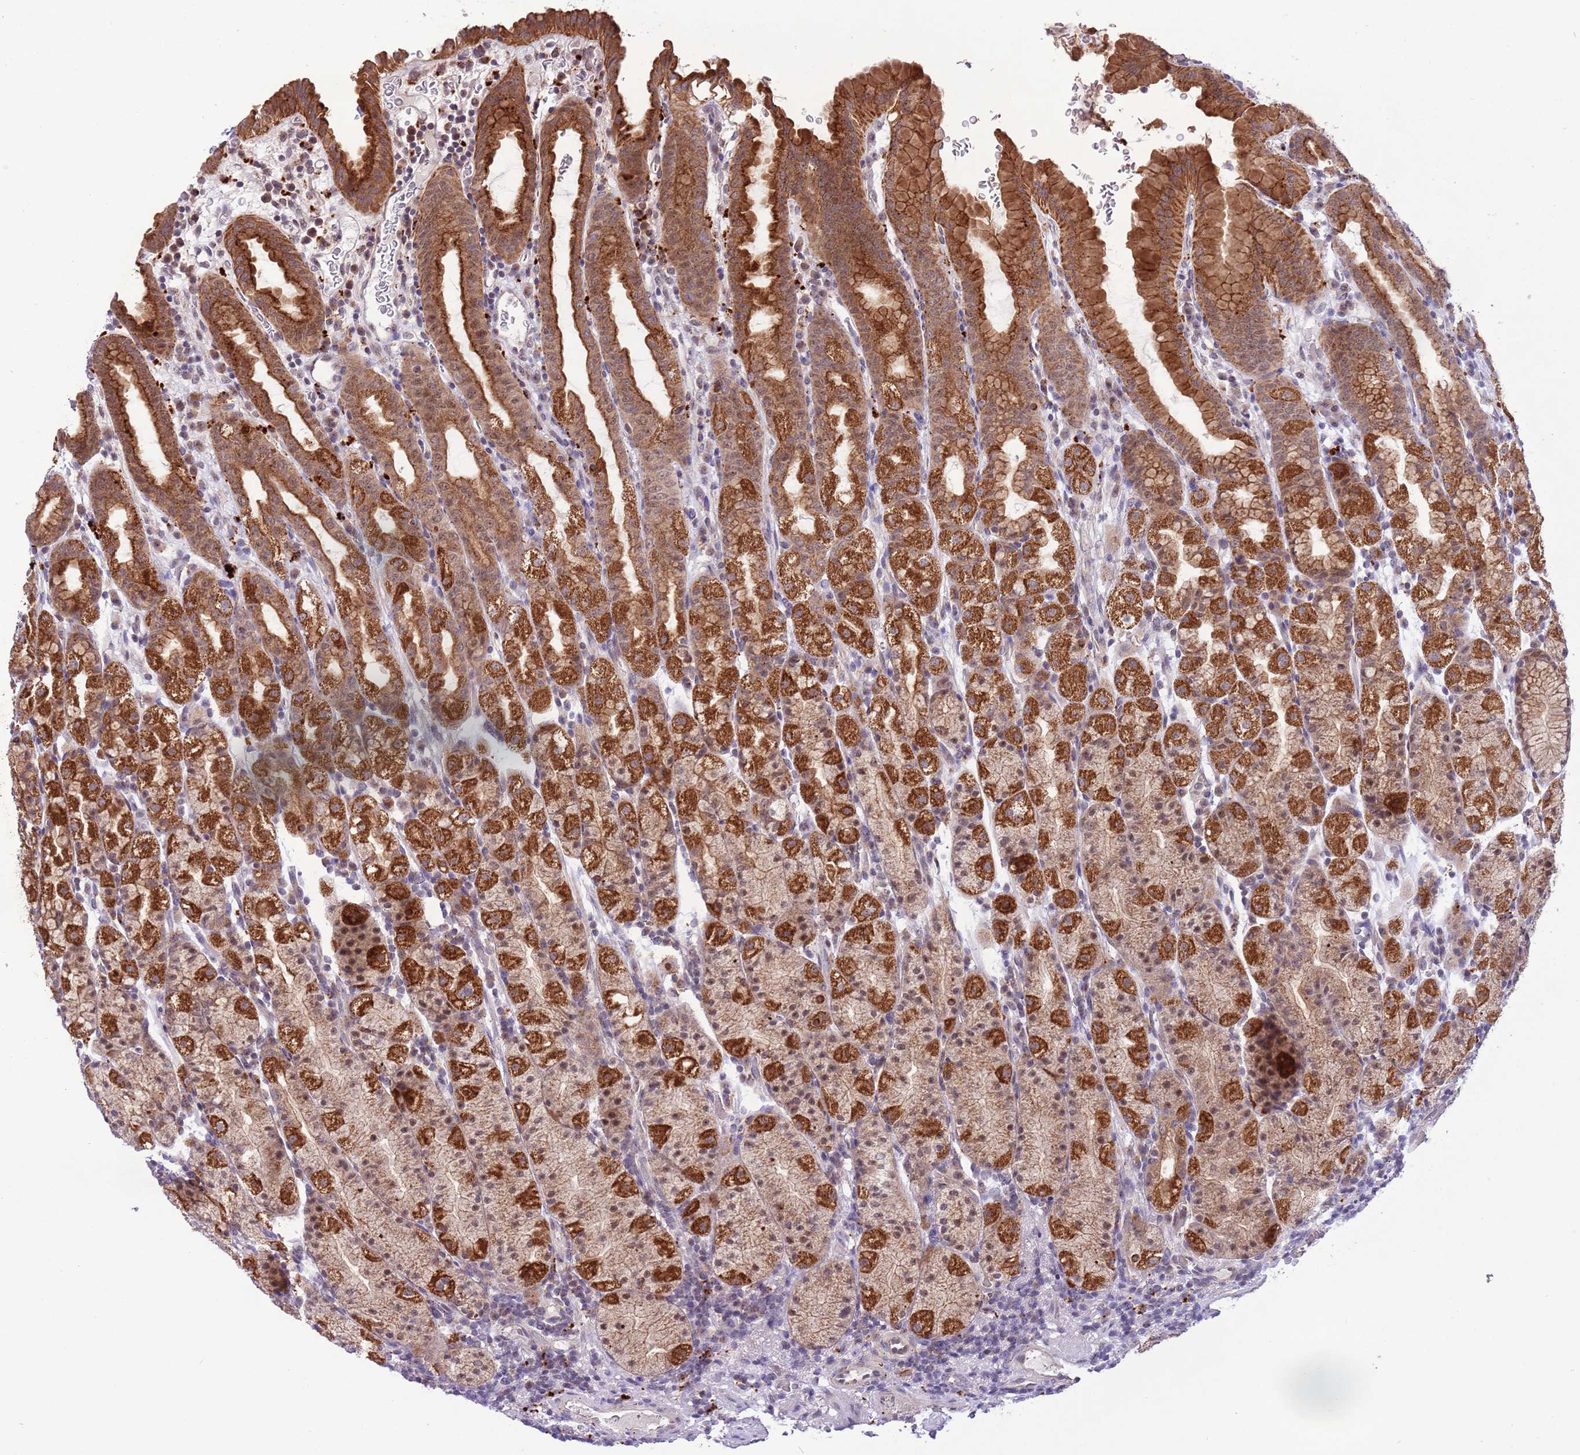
{"staining": {"intensity": "strong", "quantity": ">75%", "location": "cytoplasmic/membranous"}, "tissue": "stomach", "cell_type": "Glandular cells", "image_type": "normal", "snomed": [{"axis": "morphology", "description": "Normal tissue, NOS"}, {"axis": "topography", "description": "Stomach, upper"}, {"axis": "topography", "description": "Stomach, lower"}, {"axis": "topography", "description": "Small intestine"}], "caption": "A photomicrograph showing strong cytoplasmic/membranous positivity in about >75% of glandular cells in unremarkable stomach, as visualized by brown immunohistochemical staining.", "gene": "TRIM27", "patient": {"sex": "male", "age": 68}}